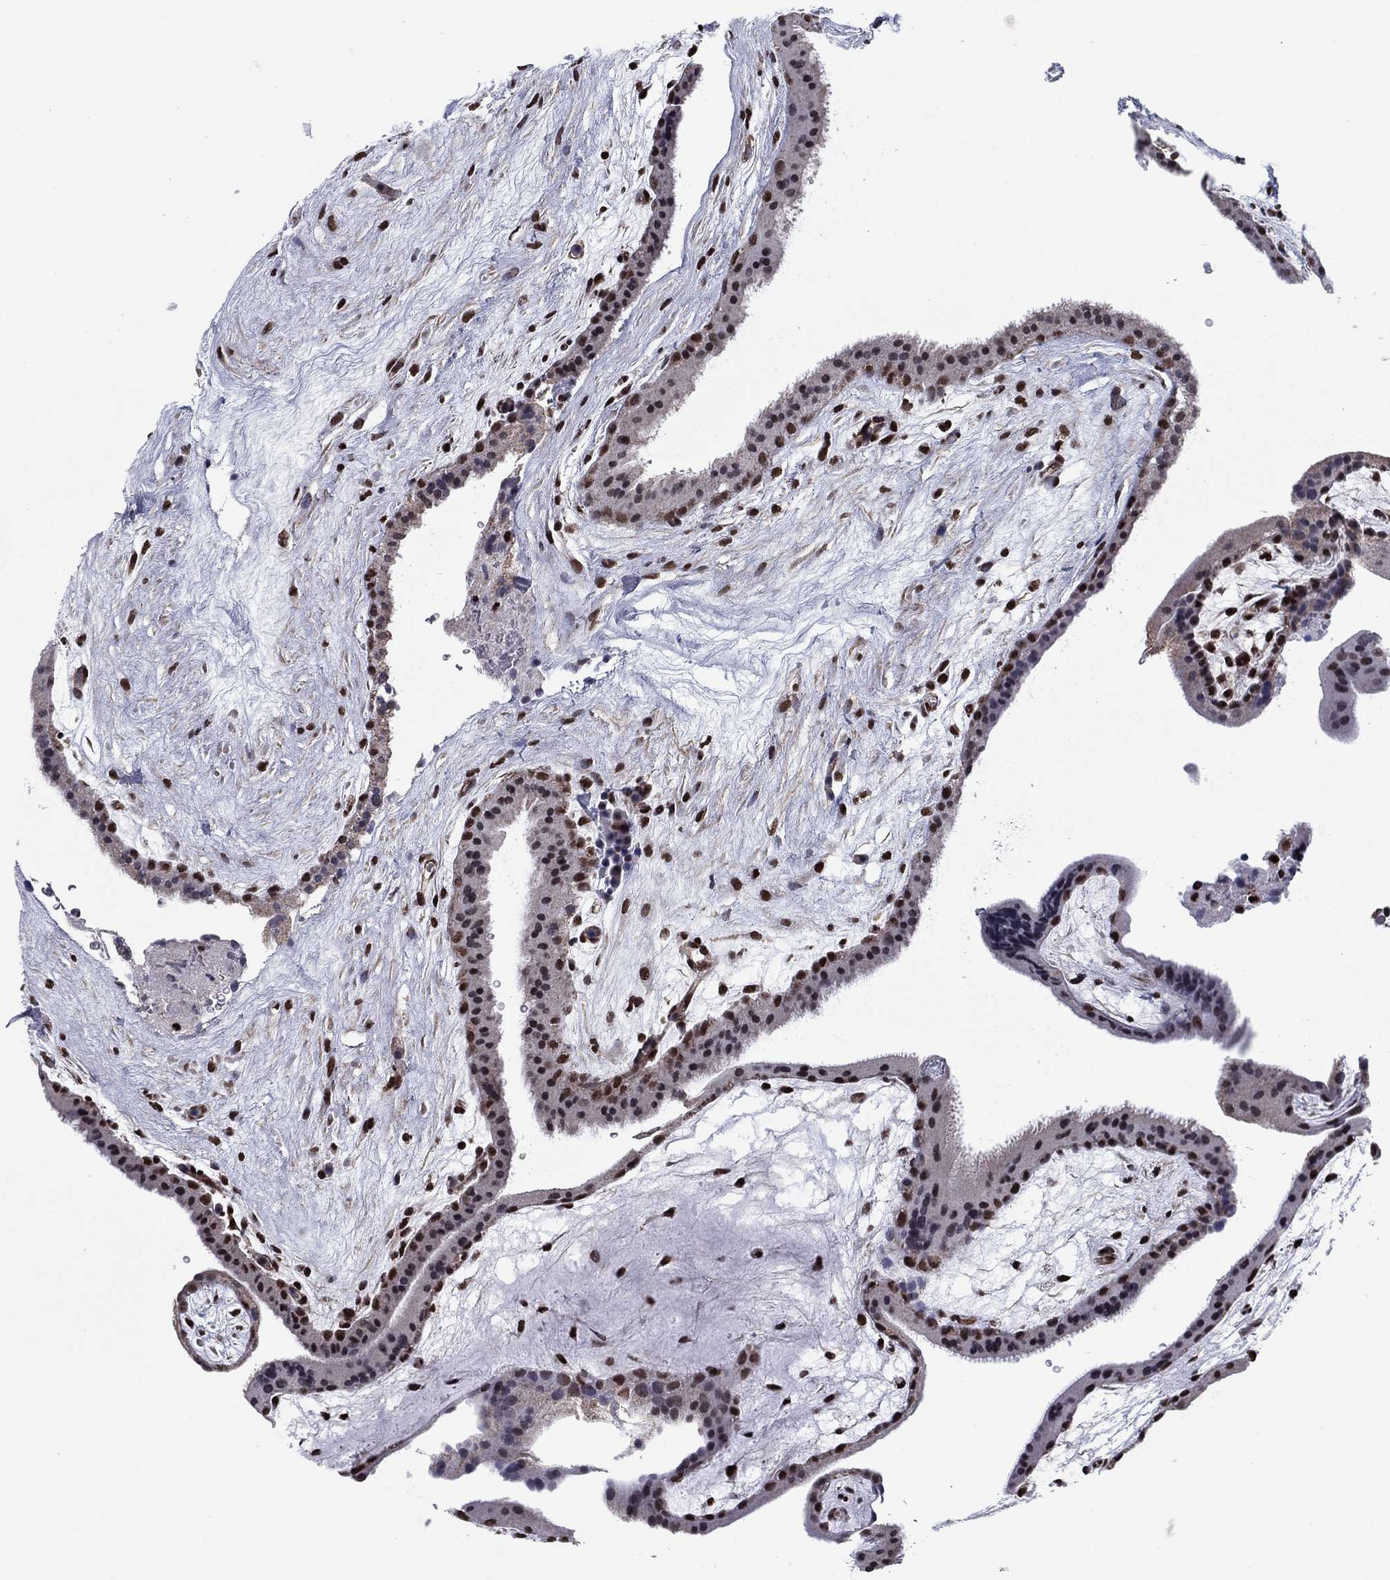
{"staining": {"intensity": "strong", "quantity": "25%-75%", "location": "nuclear"}, "tissue": "placenta", "cell_type": "Decidual cells", "image_type": "normal", "snomed": [{"axis": "morphology", "description": "Normal tissue, NOS"}, {"axis": "topography", "description": "Placenta"}], "caption": "Immunohistochemical staining of unremarkable human placenta exhibits 25%-75% levels of strong nuclear protein positivity in about 25%-75% of decidual cells.", "gene": "N4BP2", "patient": {"sex": "female", "age": 19}}